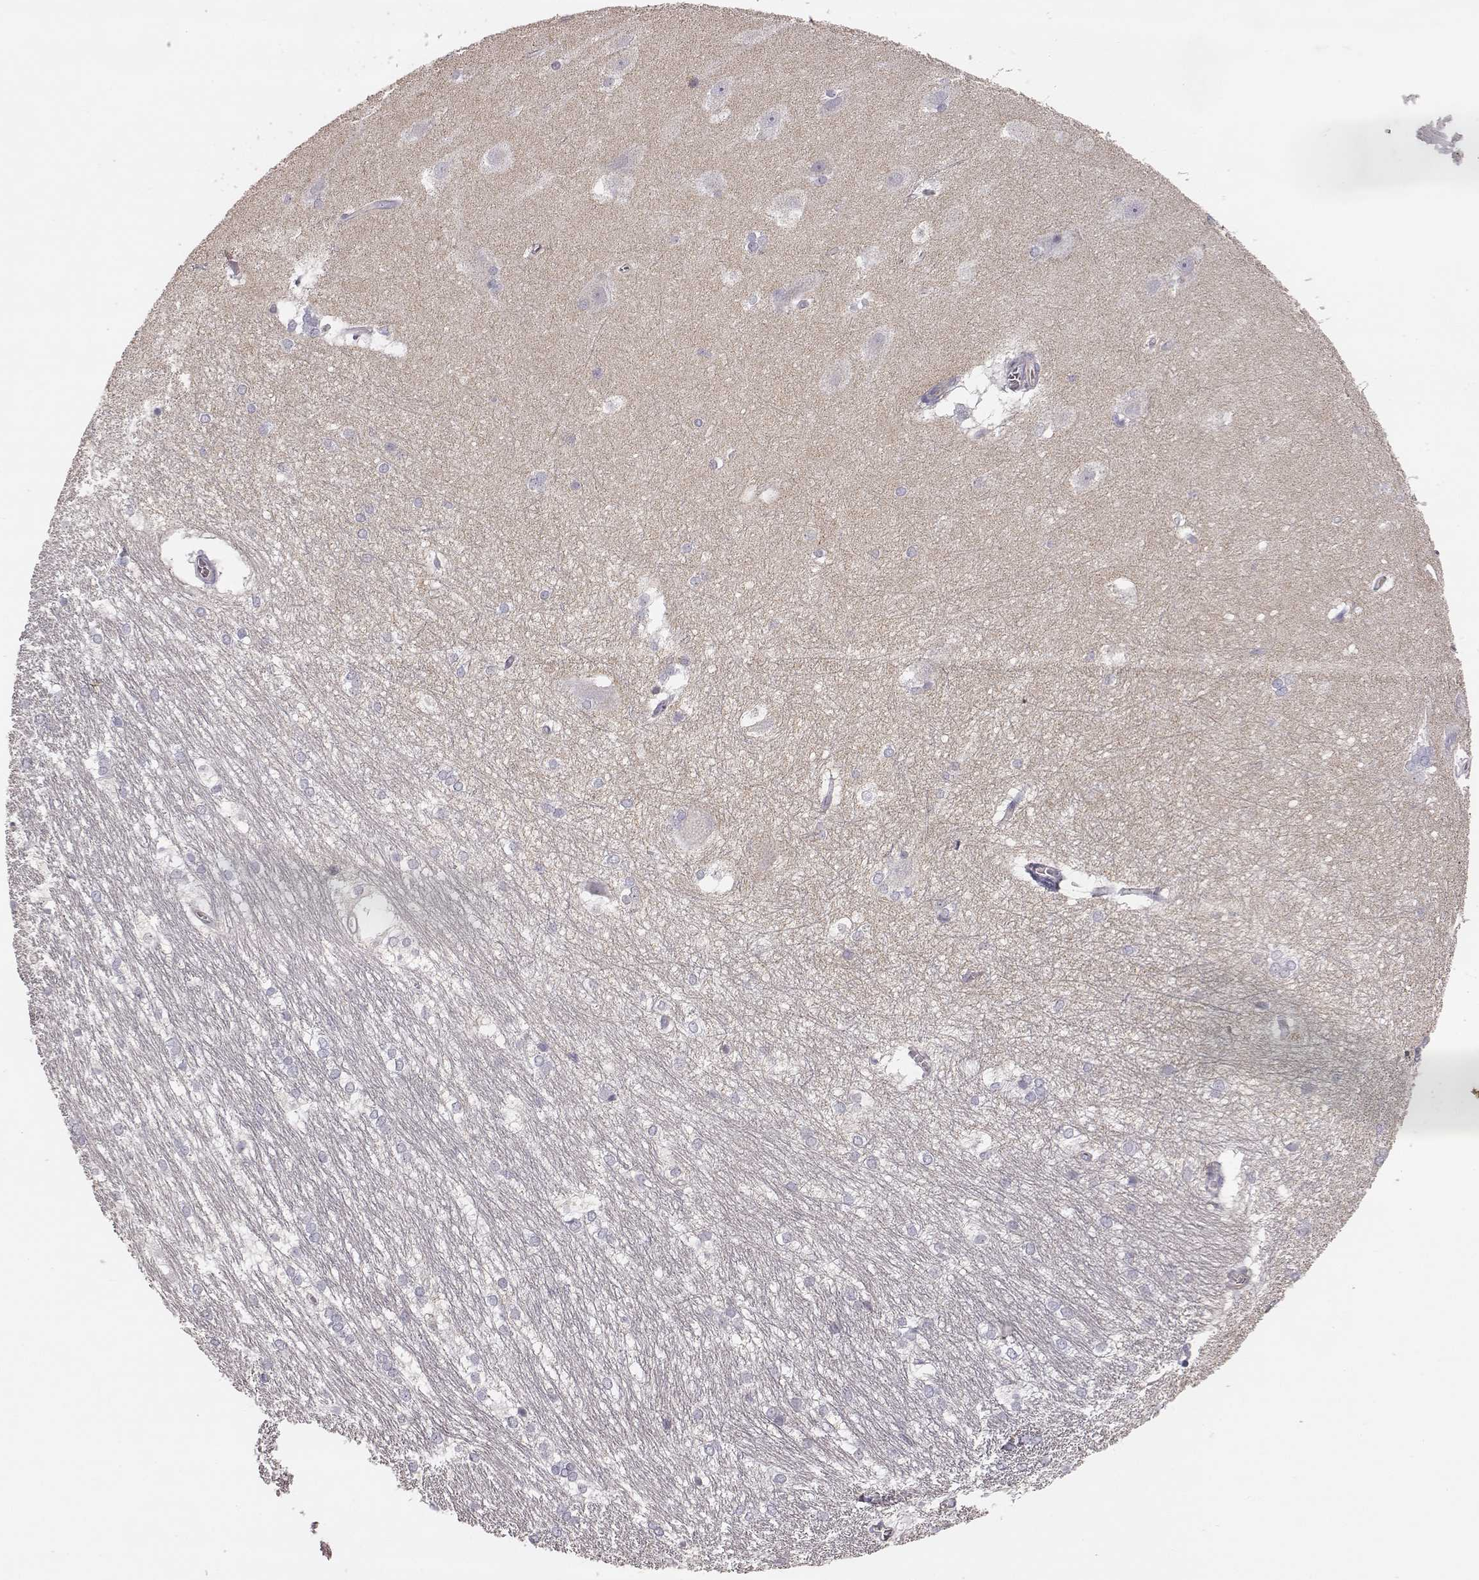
{"staining": {"intensity": "negative", "quantity": "none", "location": "none"}, "tissue": "hippocampus", "cell_type": "Glial cells", "image_type": "normal", "snomed": [{"axis": "morphology", "description": "Normal tissue, NOS"}, {"axis": "topography", "description": "Cerebral cortex"}, {"axis": "topography", "description": "Hippocampus"}], "caption": "The histopathology image demonstrates no staining of glial cells in unremarkable hippocampus.", "gene": "TLX3", "patient": {"sex": "female", "age": 19}}